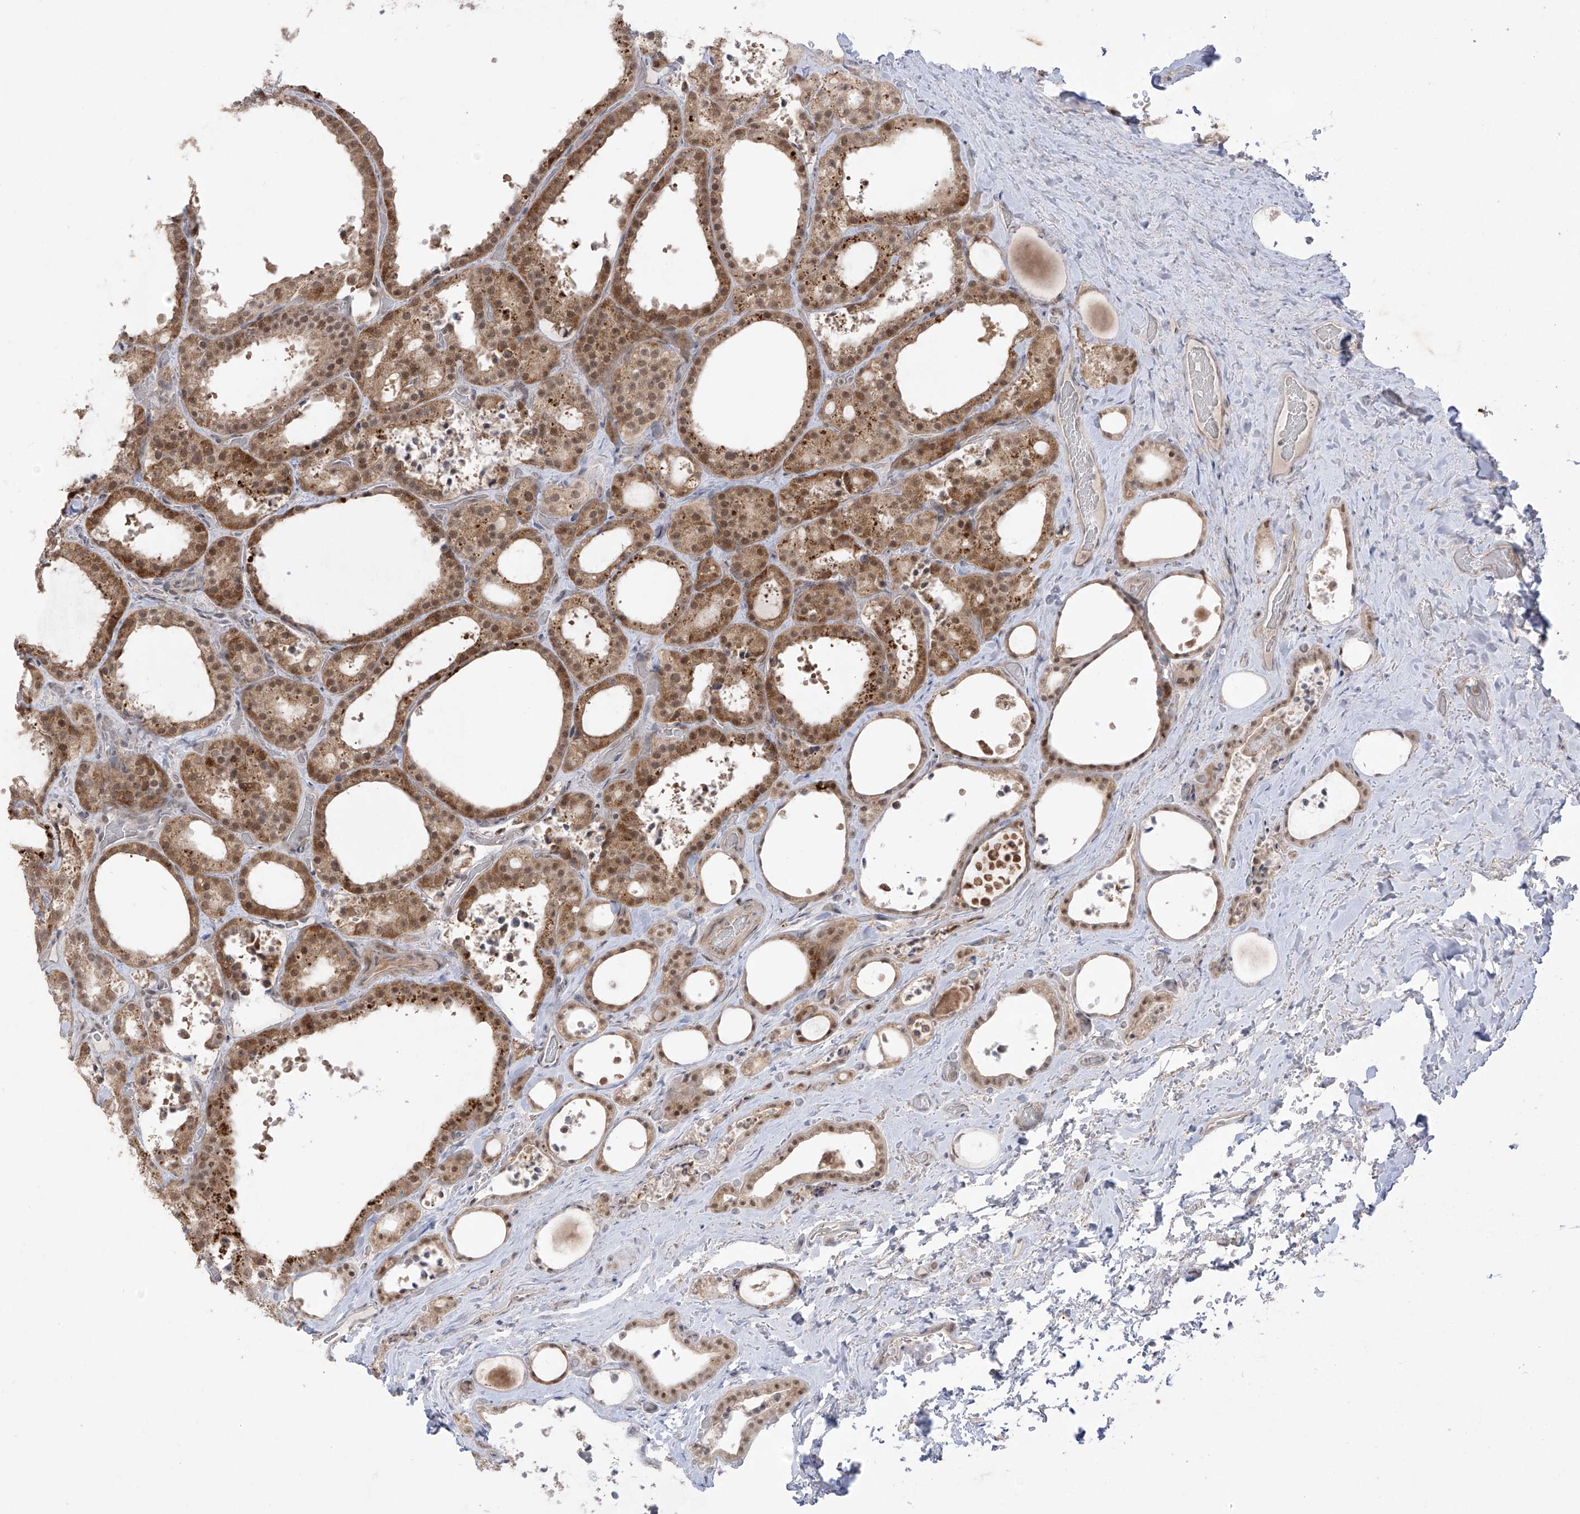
{"staining": {"intensity": "moderate", "quantity": ">75%", "location": "cytoplasmic/membranous,nuclear"}, "tissue": "thyroid cancer", "cell_type": "Tumor cells", "image_type": "cancer", "snomed": [{"axis": "morphology", "description": "Papillary adenocarcinoma, NOS"}, {"axis": "topography", "description": "Thyroid gland"}], "caption": "Protein staining shows moderate cytoplasmic/membranous and nuclear expression in about >75% of tumor cells in papillary adenocarcinoma (thyroid). (Stains: DAB (3,3'-diaminobenzidine) in brown, nuclei in blue, Microscopy: brightfield microscopy at high magnification).", "gene": "OGT", "patient": {"sex": "male", "age": 77}}